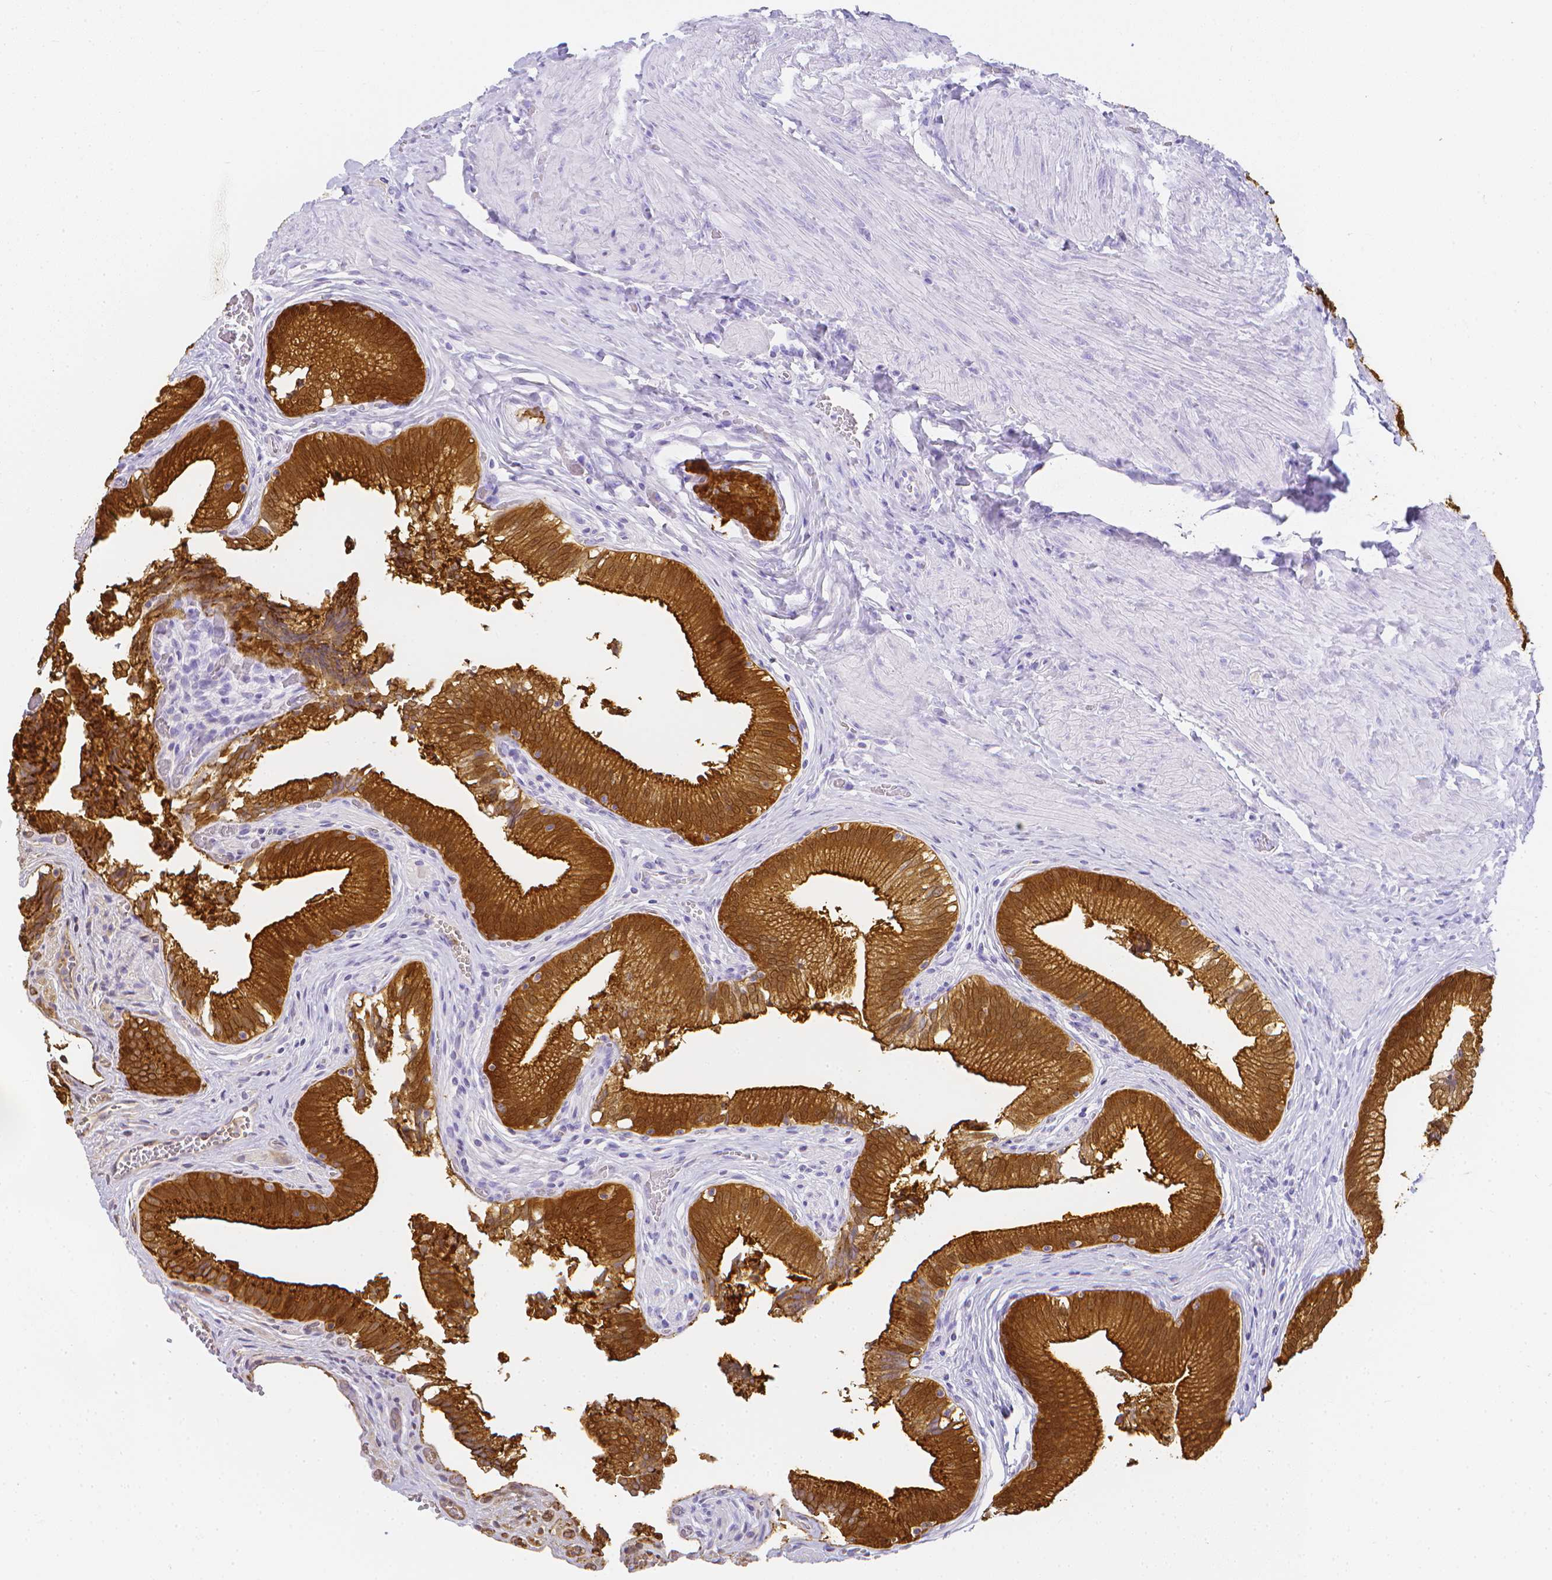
{"staining": {"intensity": "strong", "quantity": ">75%", "location": "cytoplasmic/membranous,nuclear"}, "tissue": "gallbladder", "cell_type": "Glandular cells", "image_type": "normal", "snomed": [{"axis": "morphology", "description": "Normal tissue, NOS"}, {"axis": "topography", "description": "Gallbladder"}, {"axis": "topography", "description": "Peripheral nerve tissue"}], "caption": "Immunohistochemistry (IHC) (DAB (3,3'-diaminobenzidine)) staining of unremarkable human gallbladder shows strong cytoplasmic/membranous,nuclear protein staining in approximately >75% of glandular cells. (Brightfield microscopy of DAB IHC at high magnification).", "gene": "LGALS4", "patient": {"sex": "male", "age": 17}}